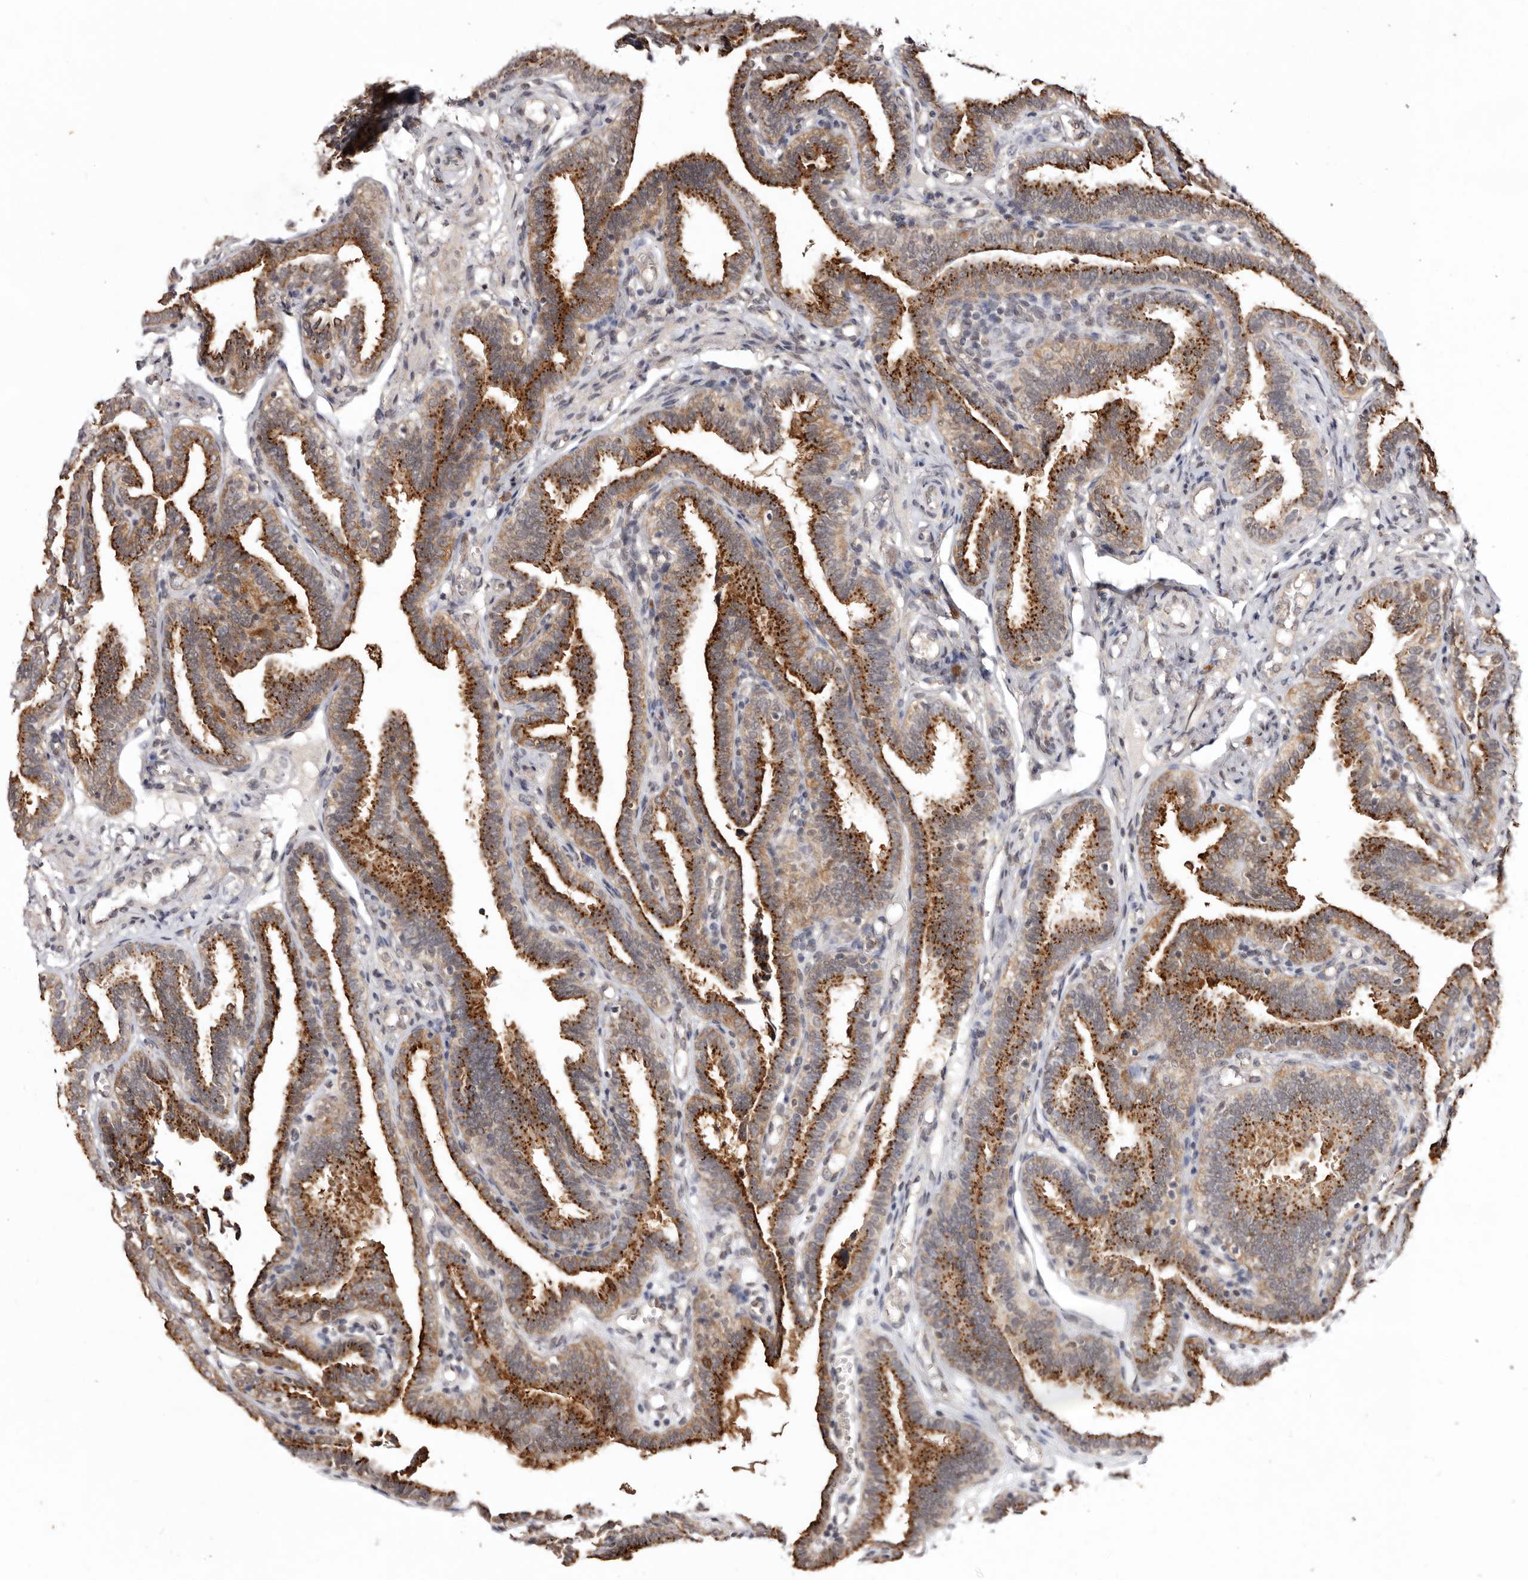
{"staining": {"intensity": "strong", "quantity": "25%-75%", "location": "cytoplasmic/membranous,nuclear"}, "tissue": "fallopian tube", "cell_type": "Glandular cells", "image_type": "normal", "snomed": [{"axis": "morphology", "description": "Normal tissue, NOS"}, {"axis": "topography", "description": "Fallopian tube"}], "caption": "Immunohistochemistry photomicrograph of unremarkable human fallopian tube stained for a protein (brown), which demonstrates high levels of strong cytoplasmic/membranous,nuclear expression in approximately 25%-75% of glandular cells.", "gene": "NOTCH1", "patient": {"sex": "female", "age": 39}}